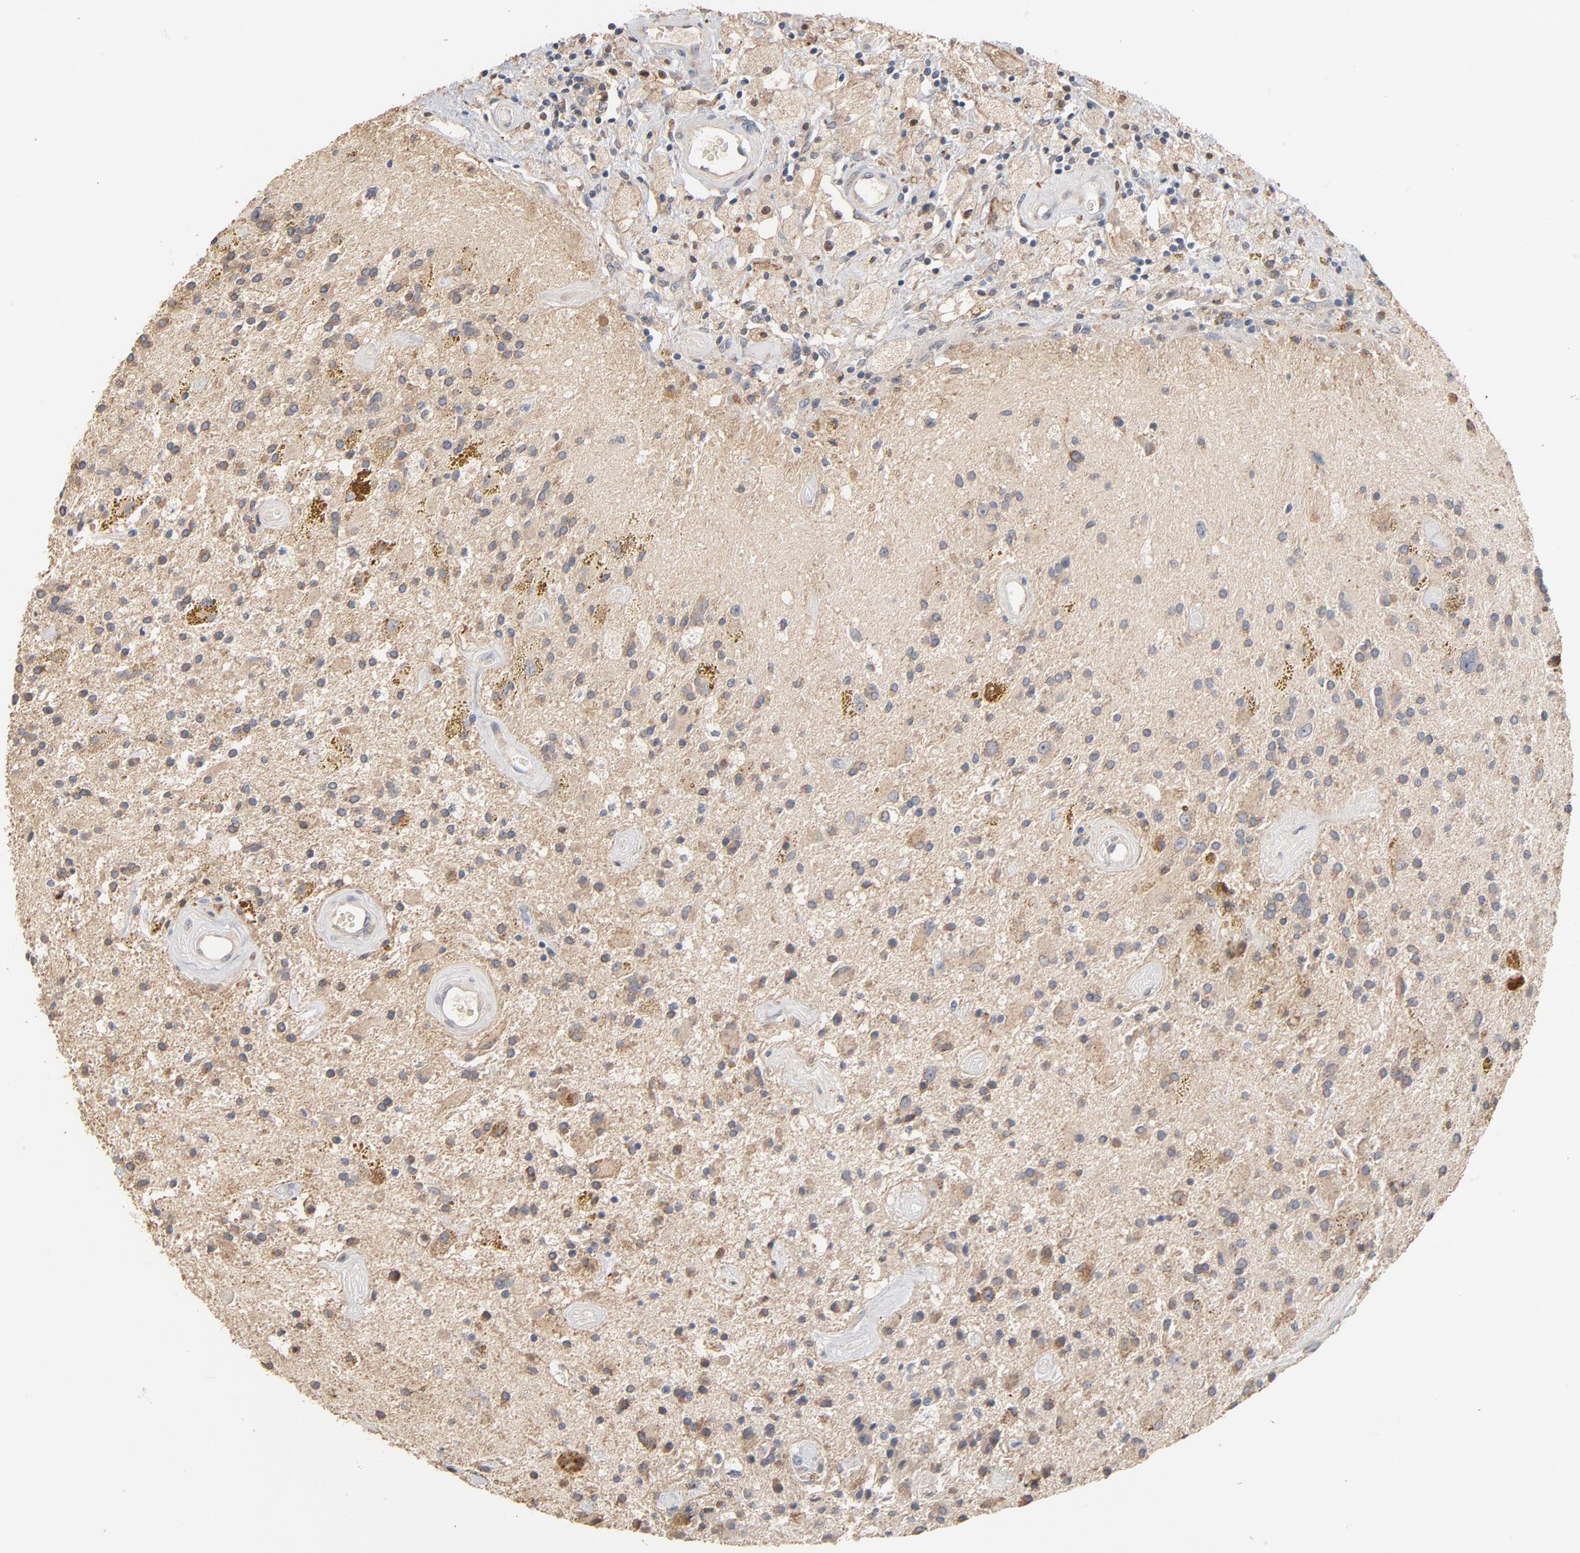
{"staining": {"intensity": "weak", "quantity": "25%-75%", "location": "cytoplasmic/membranous"}, "tissue": "glioma", "cell_type": "Tumor cells", "image_type": "cancer", "snomed": [{"axis": "morphology", "description": "Glioma, malignant, Low grade"}, {"axis": "topography", "description": "Brain"}], "caption": "Immunohistochemical staining of human malignant glioma (low-grade) exhibits low levels of weak cytoplasmic/membranous expression in approximately 25%-75% of tumor cells. (DAB (3,3'-diaminobenzidine) IHC, brown staining for protein, blue staining for nuclei).", "gene": "ZDHHC8", "patient": {"sex": "male", "age": 58}}